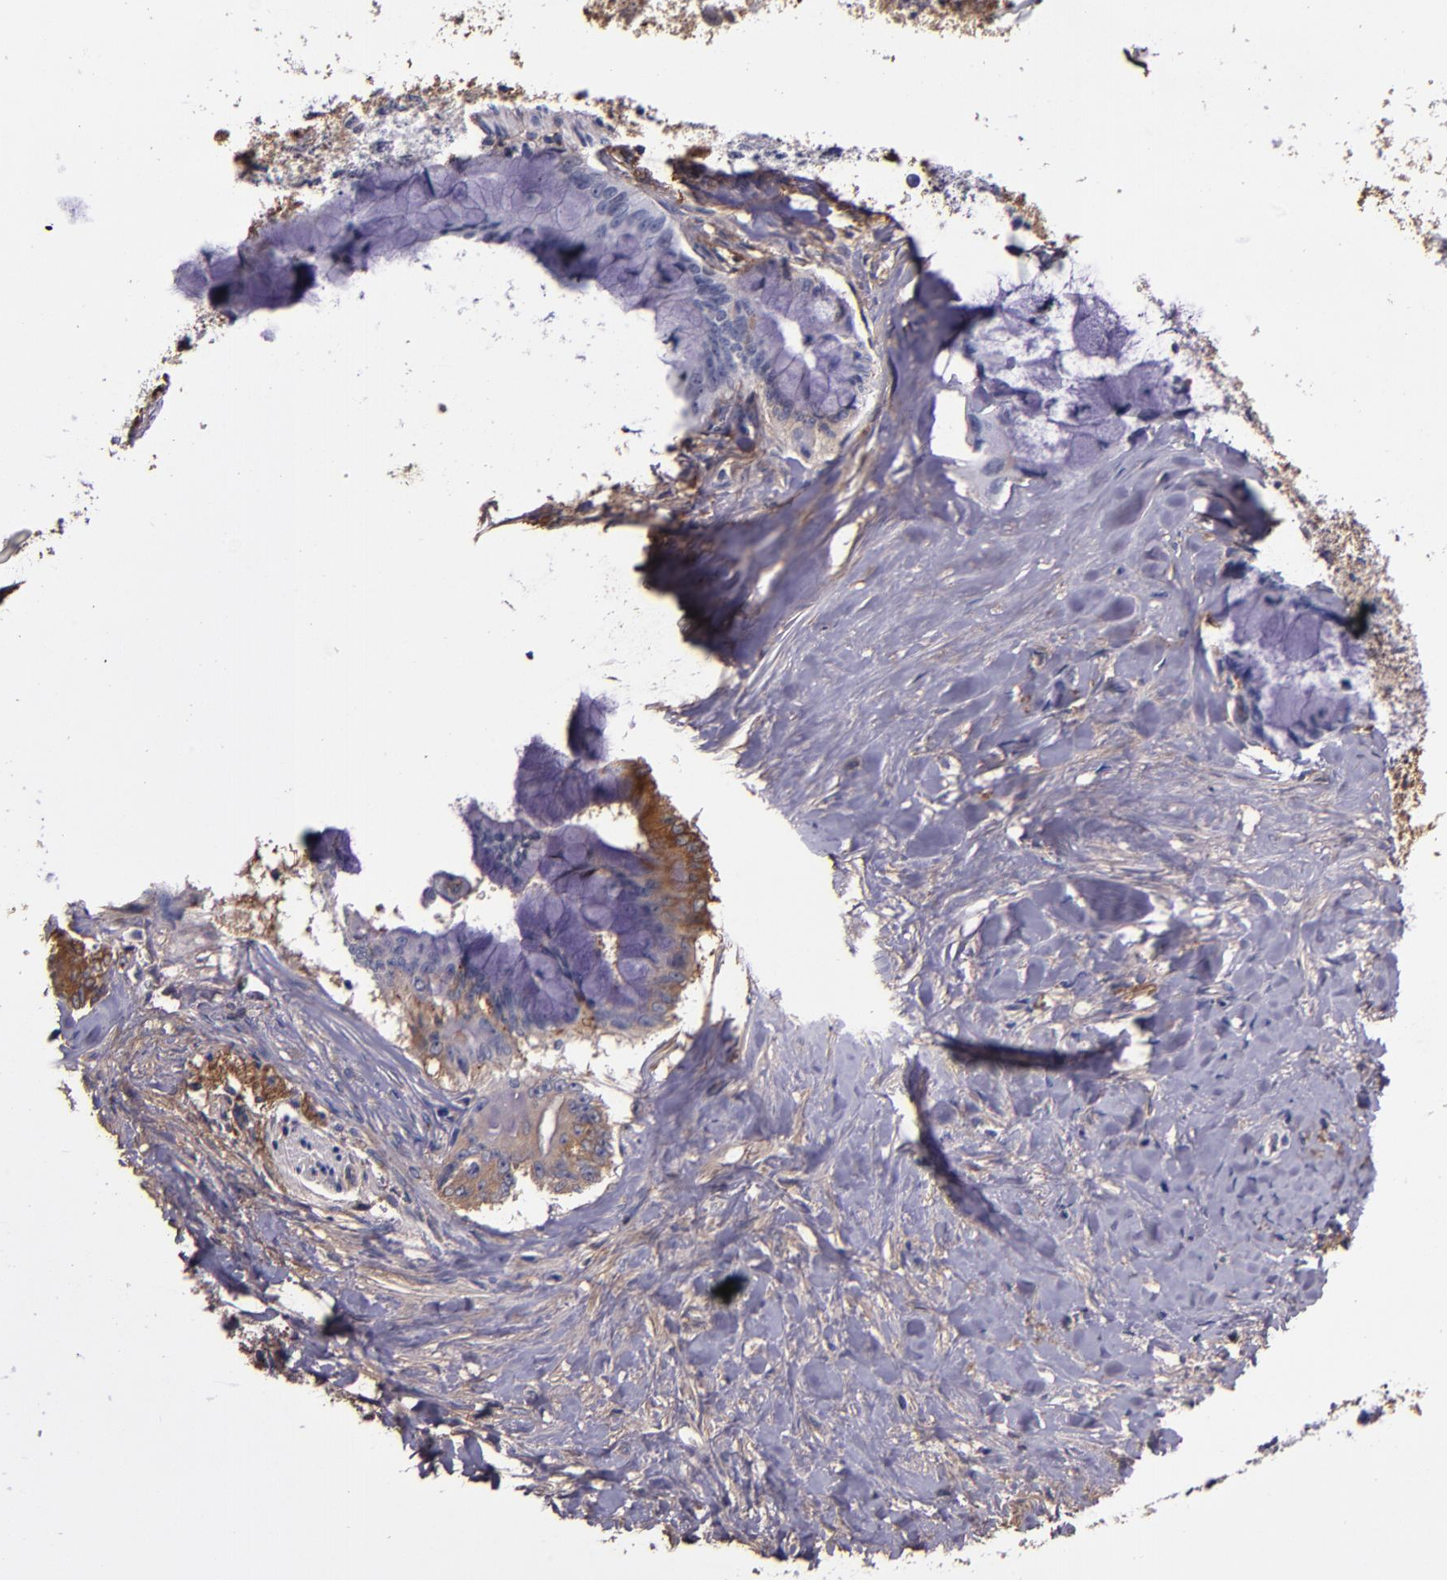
{"staining": {"intensity": "moderate", "quantity": ">75%", "location": "cytoplasmic/membranous"}, "tissue": "pancreatic cancer", "cell_type": "Tumor cells", "image_type": "cancer", "snomed": [{"axis": "morphology", "description": "Adenocarcinoma, NOS"}, {"axis": "topography", "description": "Pancreas"}], "caption": "This is a histology image of IHC staining of pancreatic adenocarcinoma, which shows moderate positivity in the cytoplasmic/membranous of tumor cells.", "gene": "A2M", "patient": {"sex": "male", "age": 59}}